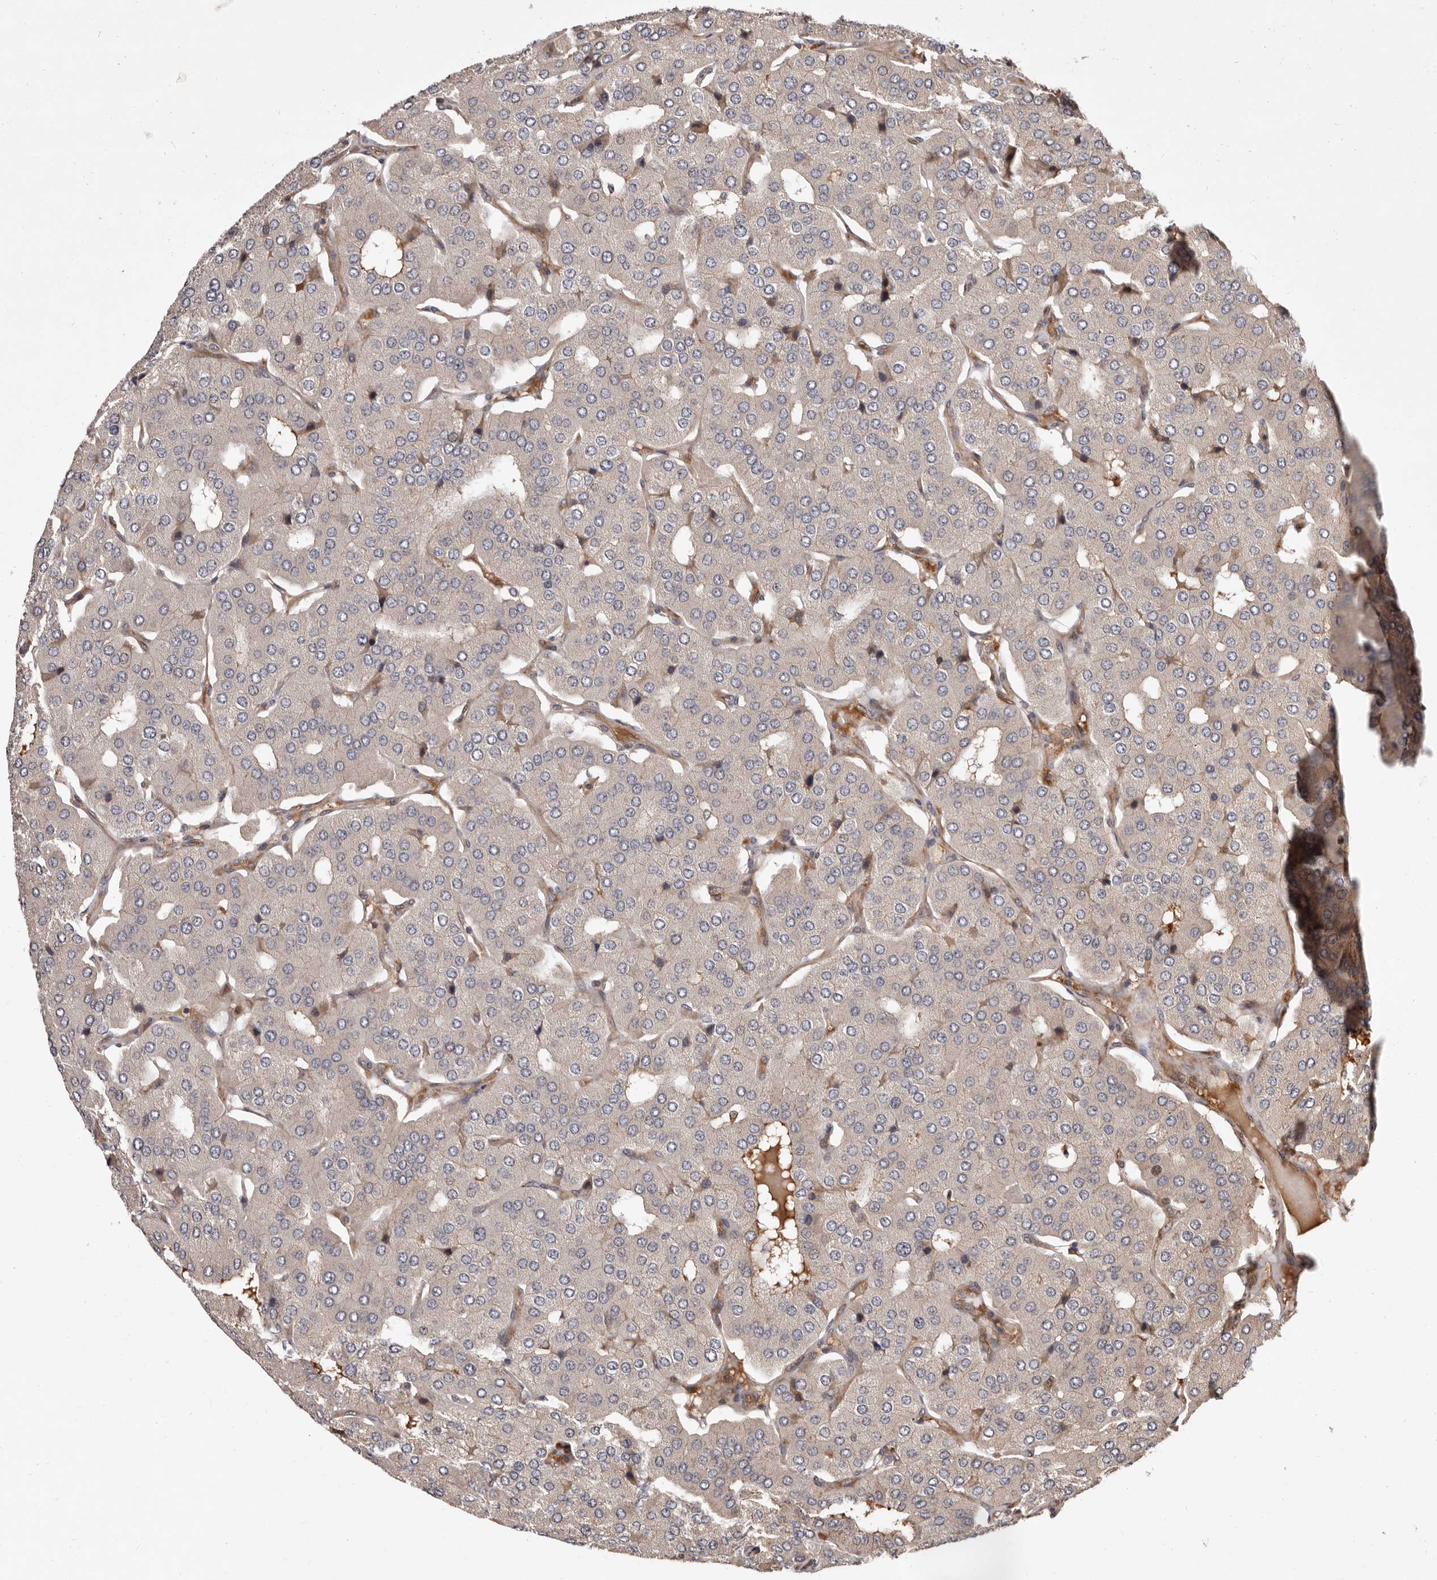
{"staining": {"intensity": "negative", "quantity": "none", "location": "none"}, "tissue": "parathyroid gland", "cell_type": "Glandular cells", "image_type": "normal", "snomed": [{"axis": "morphology", "description": "Normal tissue, NOS"}, {"axis": "morphology", "description": "Adenoma, NOS"}, {"axis": "topography", "description": "Parathyroid gland"}], "caption": "Immunohistochemistry (IHC) histopathology image of normal parathyroid gland: human parathyroid gland stained with DAB (3,3'-diaminobenzidine) displays no significant protein expression in glandular cells. (DAB immunohistochemistry (IHC) visualized using brightfield microscopy, high magnification).", "gene": "WEE2", "patient": {"sex": "female", "age": 86}}